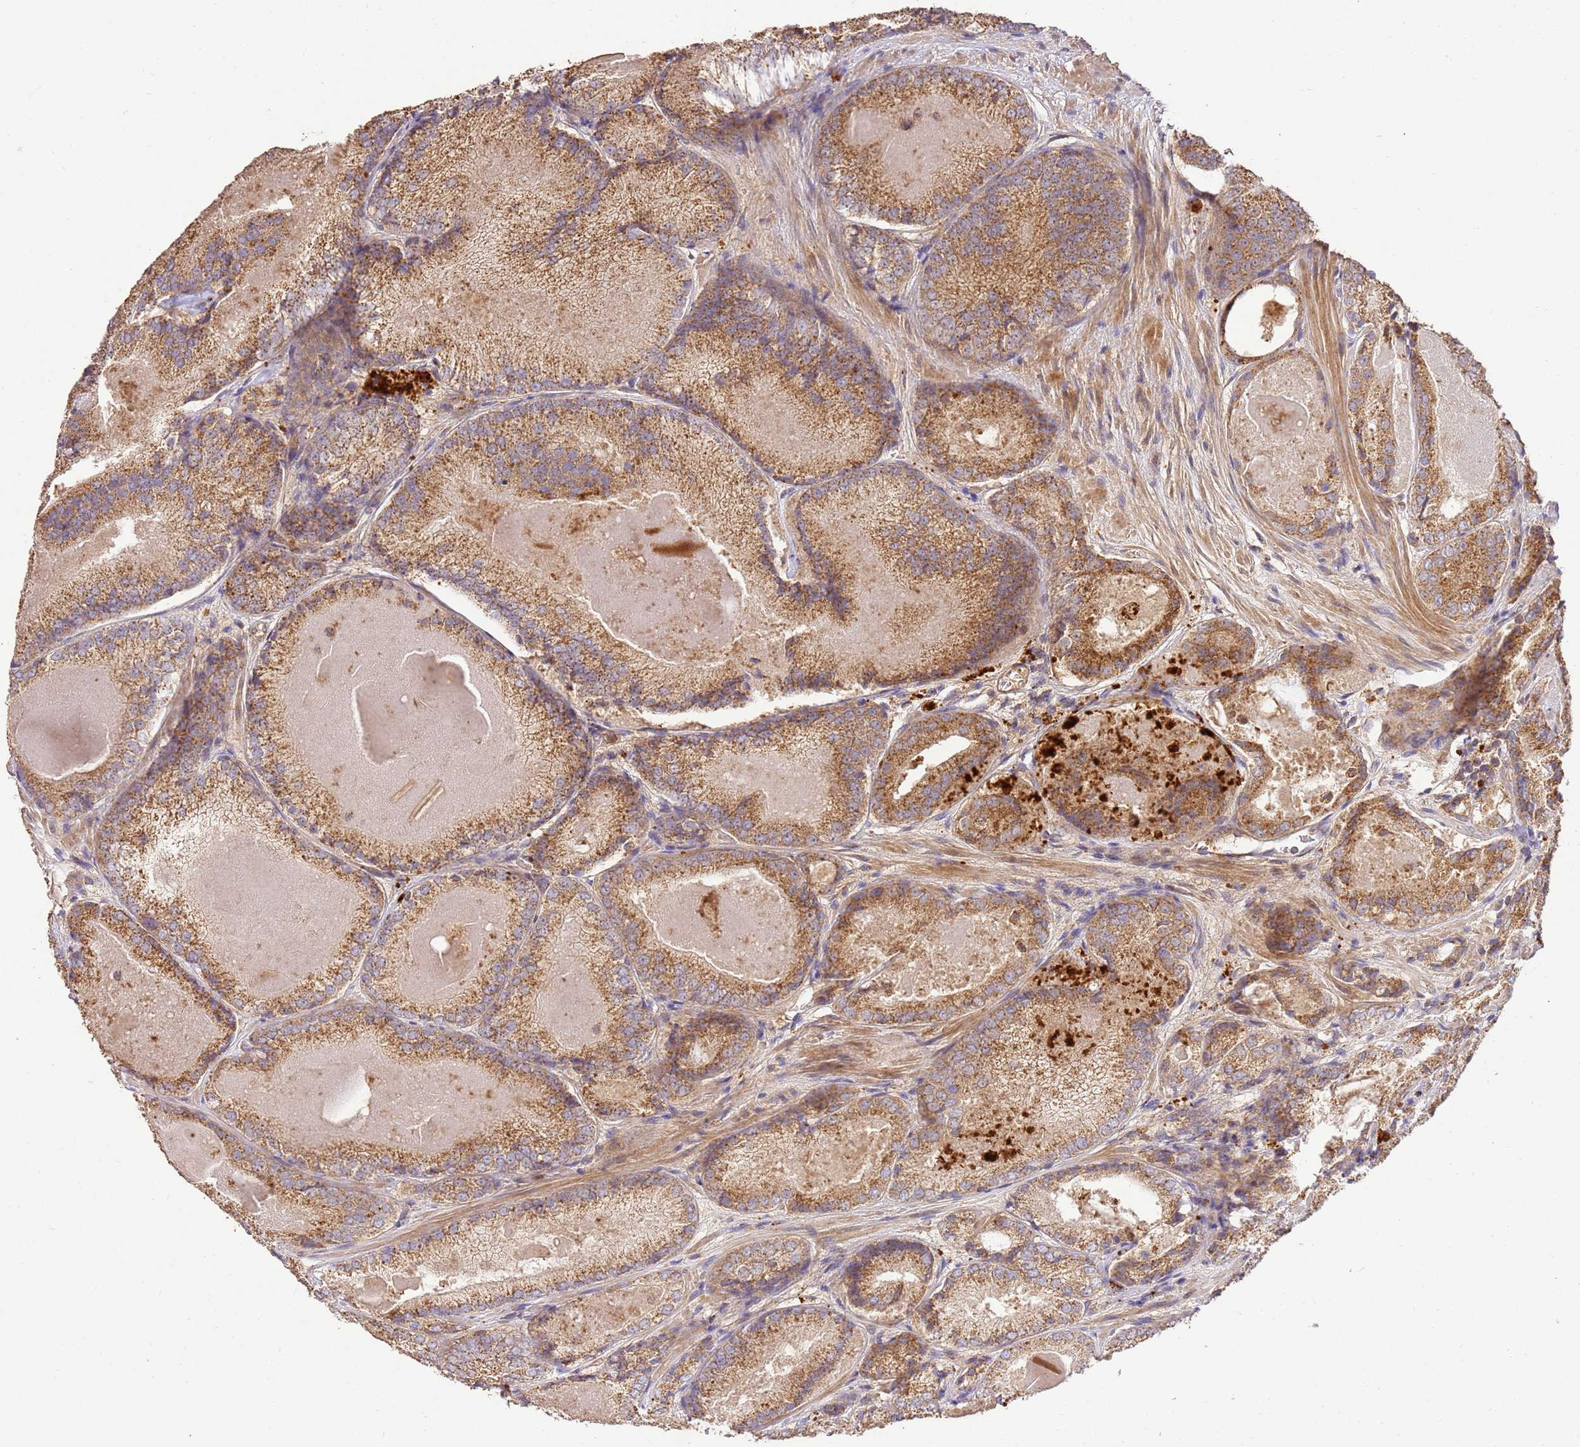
{"staining": {"intensity": "moderate", "quantity": ">75%", "location": "cytoplasmic/membranous"}, "tissue": "prostate cancer", "cell_type": "Tumor cells", "image_type": "cancer", "snomed": [{"axis": "morphology", "description": "Adenocarcinoma, Low grade"}, {"axis": "topography", "description": "Prostate"}], "caption": "Tumor cells demonstrate medium levels of moderate cytoplasmic/membranous staining in approximately >75% of cells in human prostate cancer (low-grade adenocarcinoma).", "gene": "LRRC28", "patient": {"sex": "male", "age": 68}}